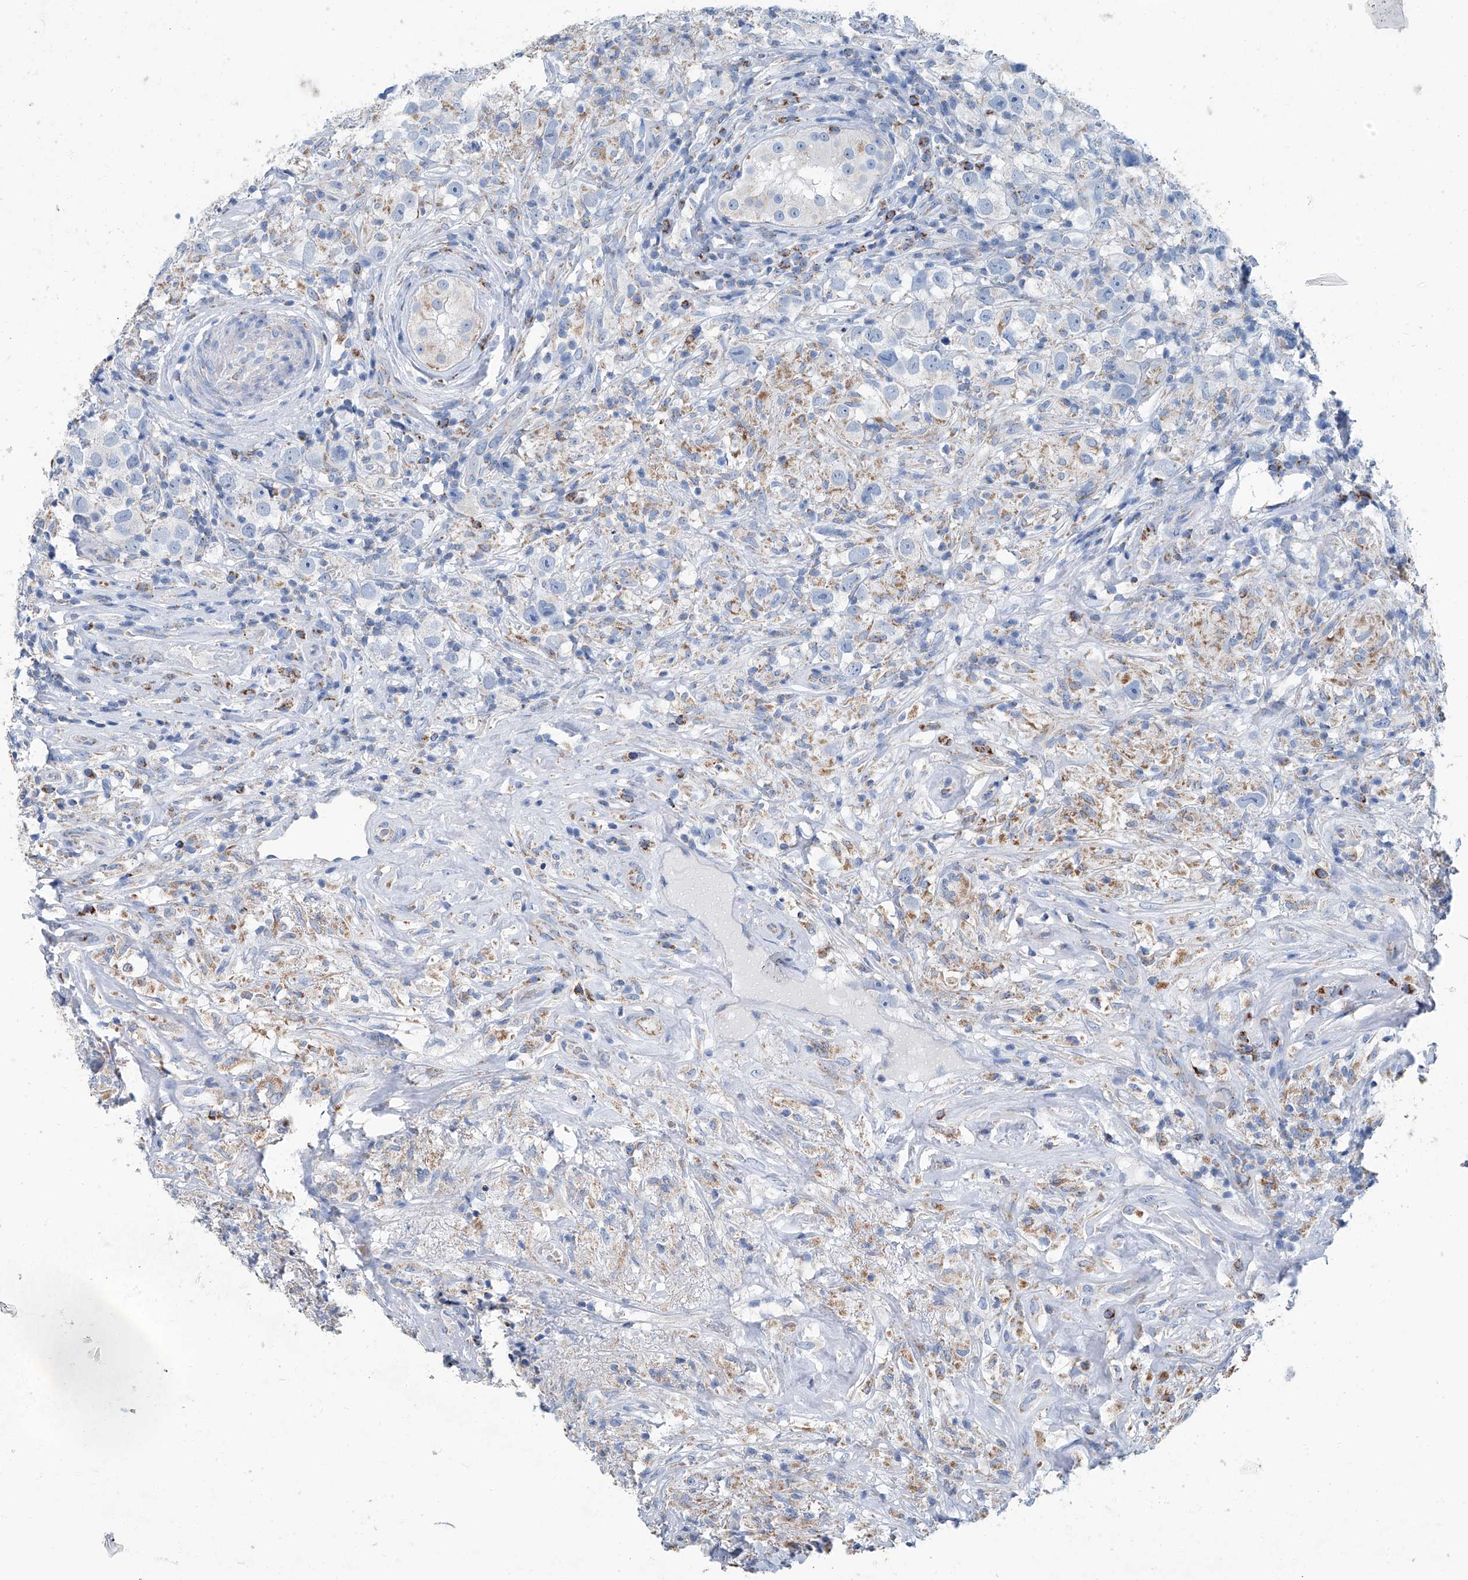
{"staining": {"intensity": "negative", "quantity": "none", "location": "none"}, "tissue": "testis cancer", "cell_type": "Tumor cells", "image_type": "cancer", "snomed": [{"axis": "morphology", "description": "Seminoma, NOS"}, {"axis": "topography", "description": "Testis"}], "caption": "IHC of human testis seminoma exhibits no expression in tumor cells. The staining is performed using DAB brown chromogen with nuclei counter-stained in using hematoxylin.", "gene": "MT-ND1", "patient": {"sex": "male", "age": 49}}